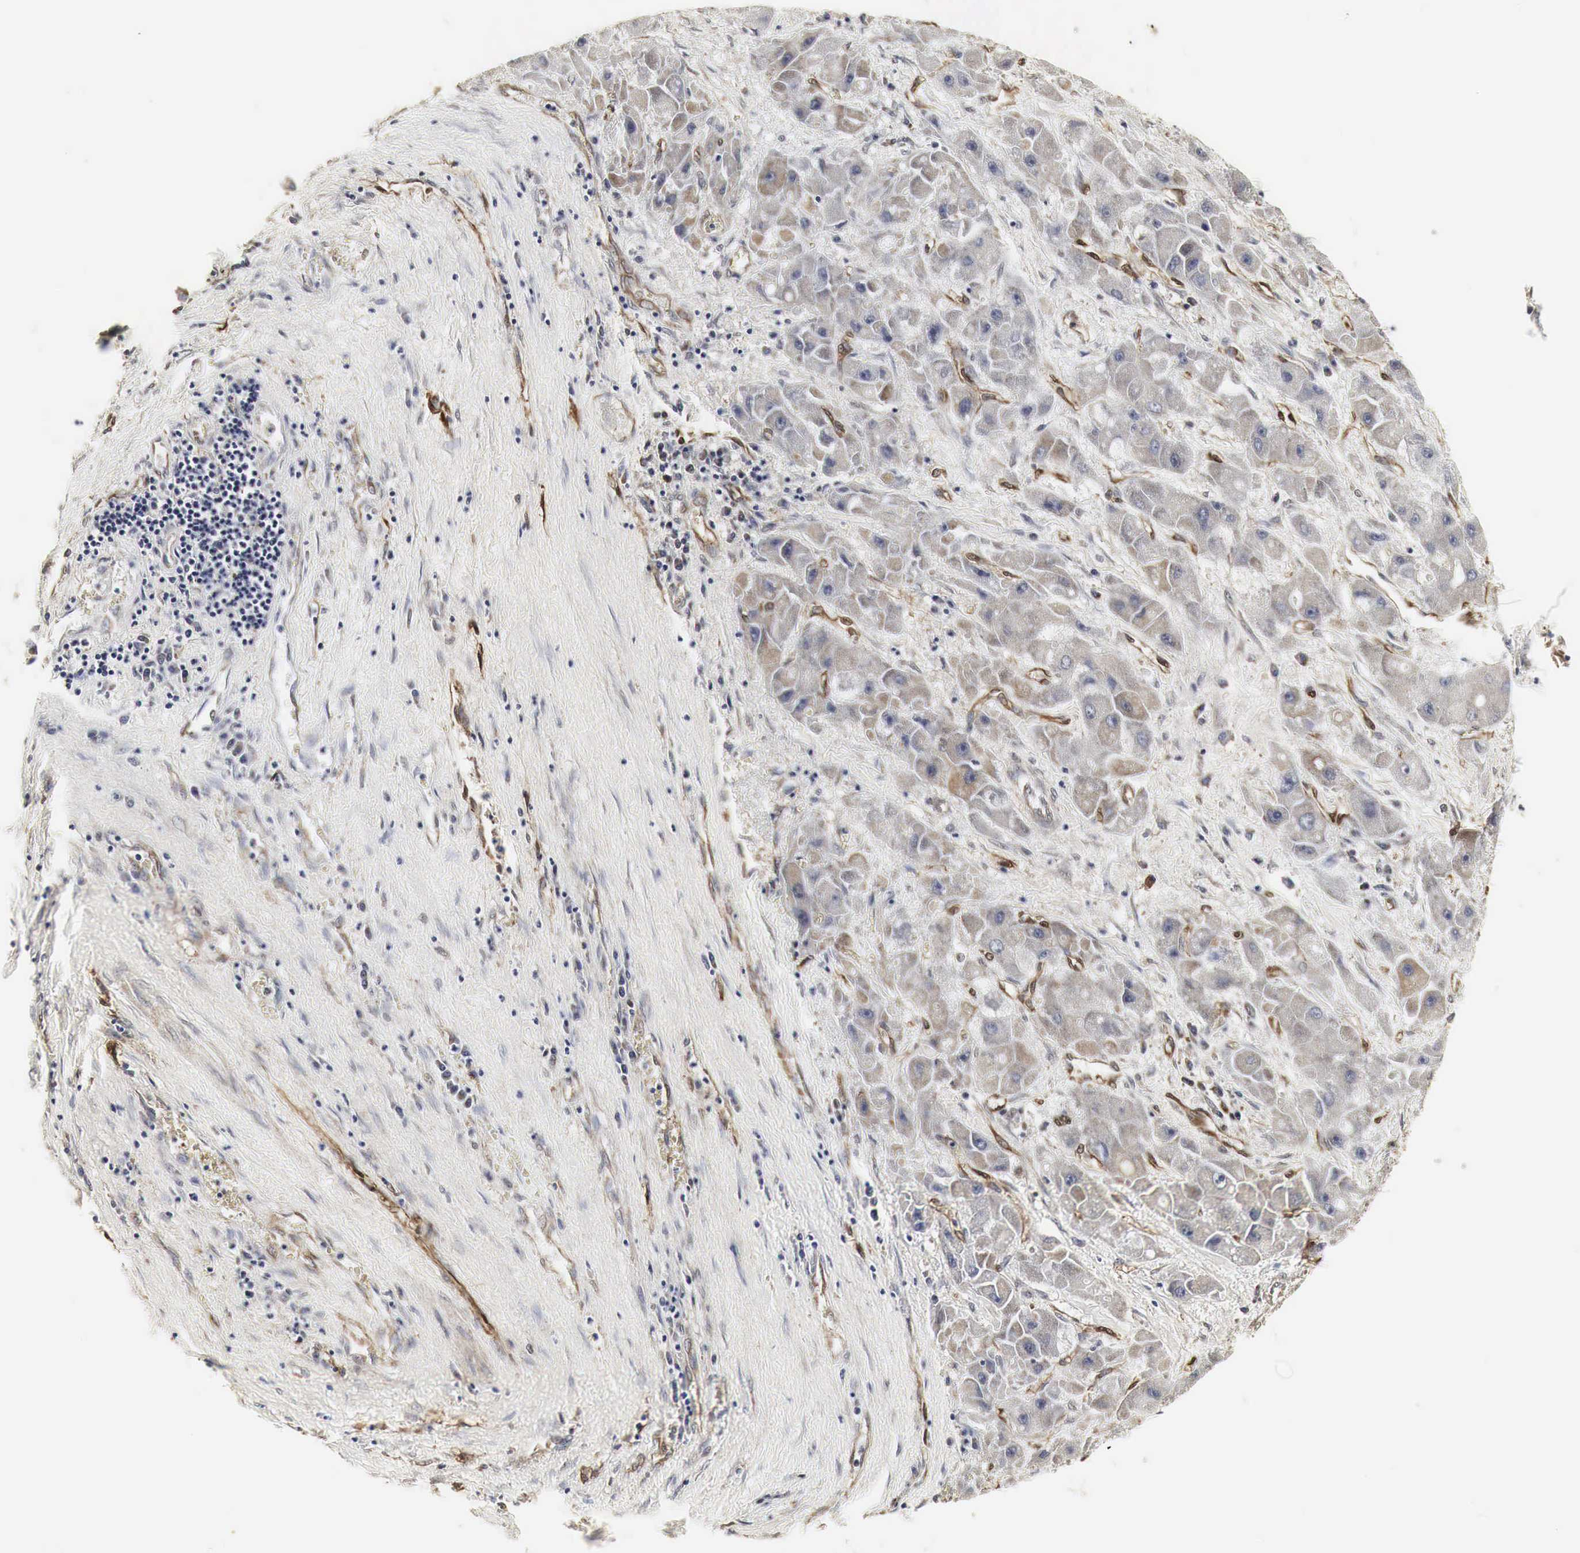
{"staining": {"intensity": "moderate", "quantity": "25%-75%", "location": "cytoplasmic/membranous"}, "tissue": "liver cancer", "cell_type": "Tumor cells", "image_type": "cancer", "snomed": [{"axis": "morphology", "description": "Carcinoma, Hepatocellular, NOS"}, {"axis": "topography", "description": "Liver"}], "caption": "Liver hepatocellular carcinoma tissue shows moderate cytoplasmic/membranous positivity in approximately 25%-75% of tumor cells", "gene": "SPIN1", "patient": {"sex": "male", "age": 24}}